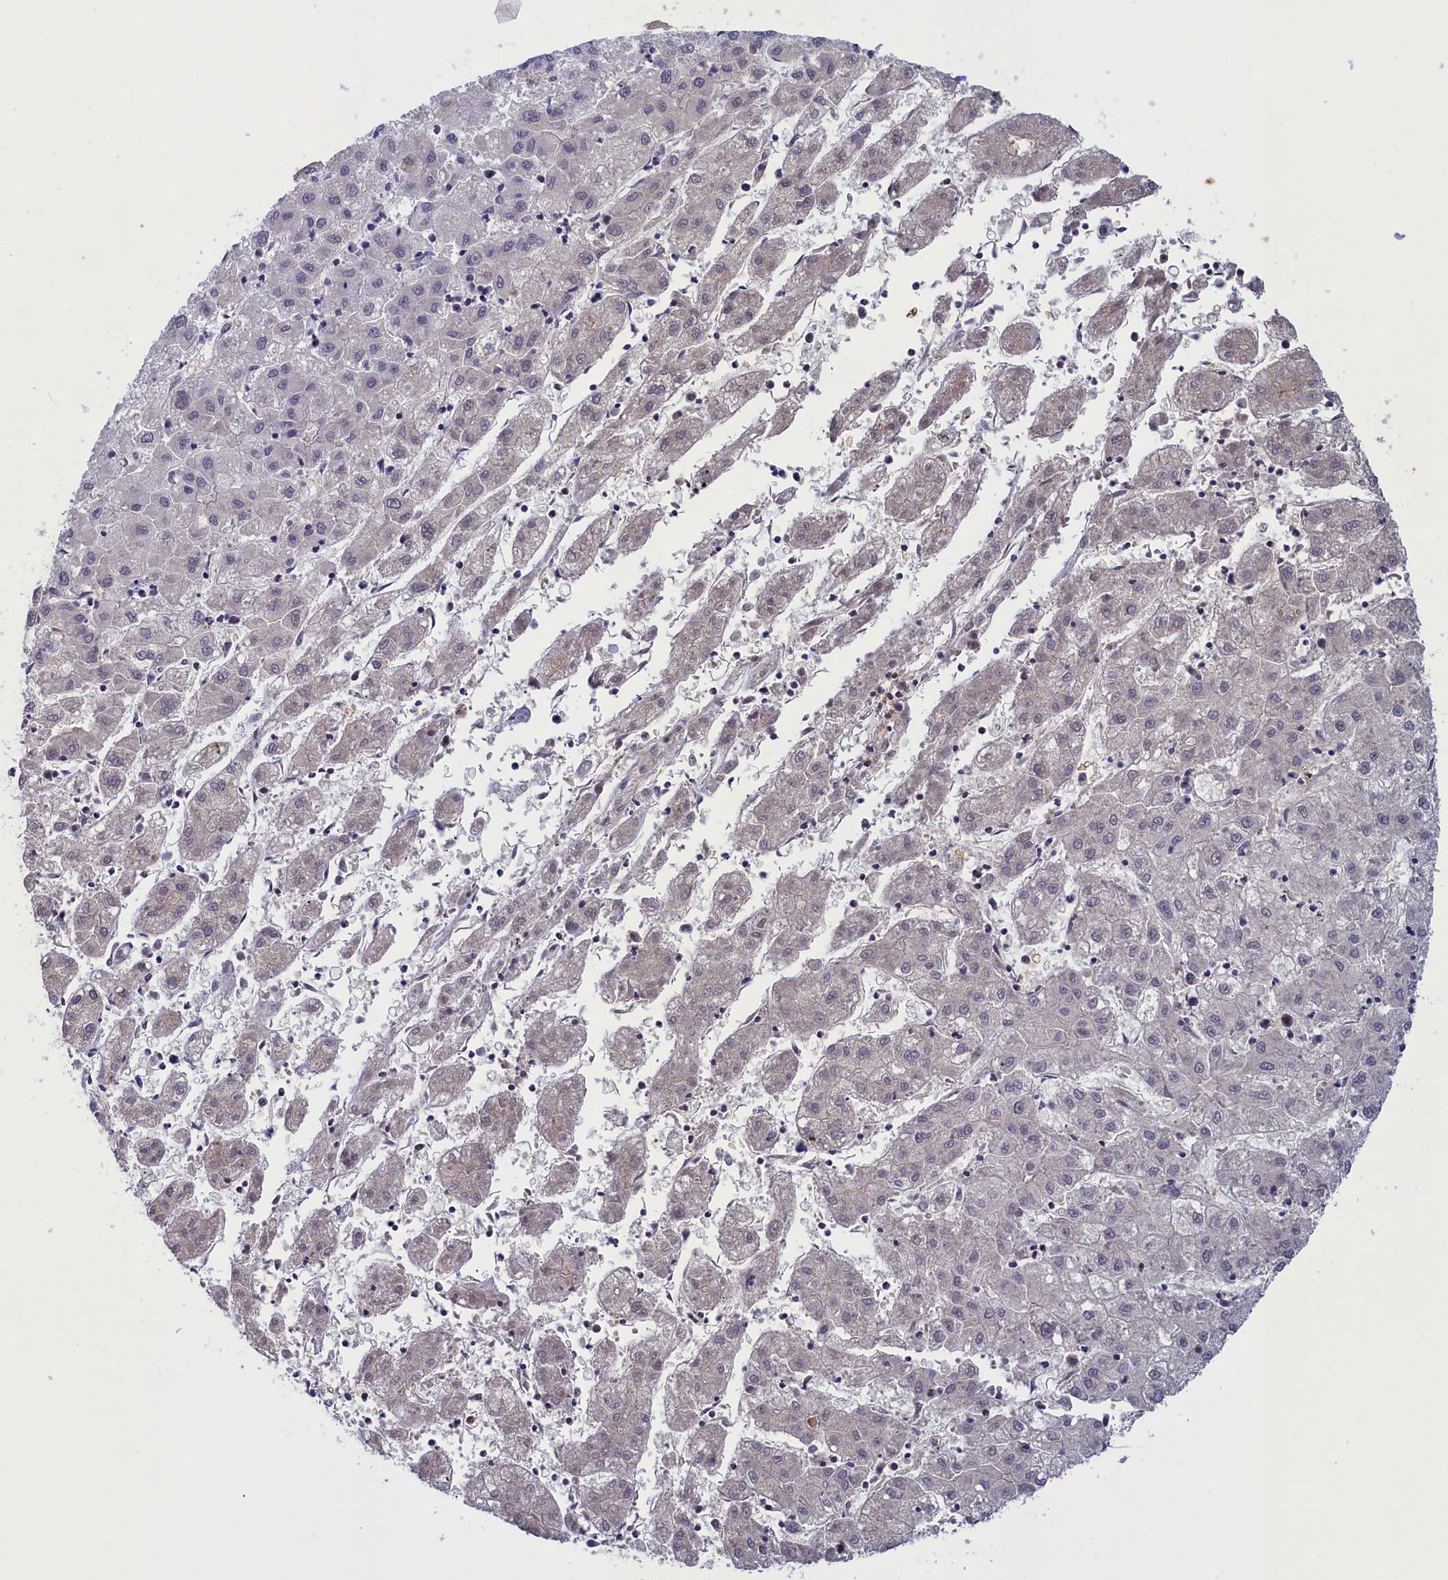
{"staining": {"intensity": "negative", "quantity": "none", "location": "none"}, "tissue": "liver cancer", "cell_type": "Tumor cells", "image_type": "cancer", "snomed": [{"axis": "morphology", "description": "Carcinoma, Hepatocellular, NOS"}, {"axis": "topography", "description": "Liver"}], "caption": "This is a photomicrograph of IHC staining of liver hepatocellular carcinoma, which shows no expression in tumor cells.", "gene": "ATF7IP2", "patient": {"sex": "male", "age": 72}}